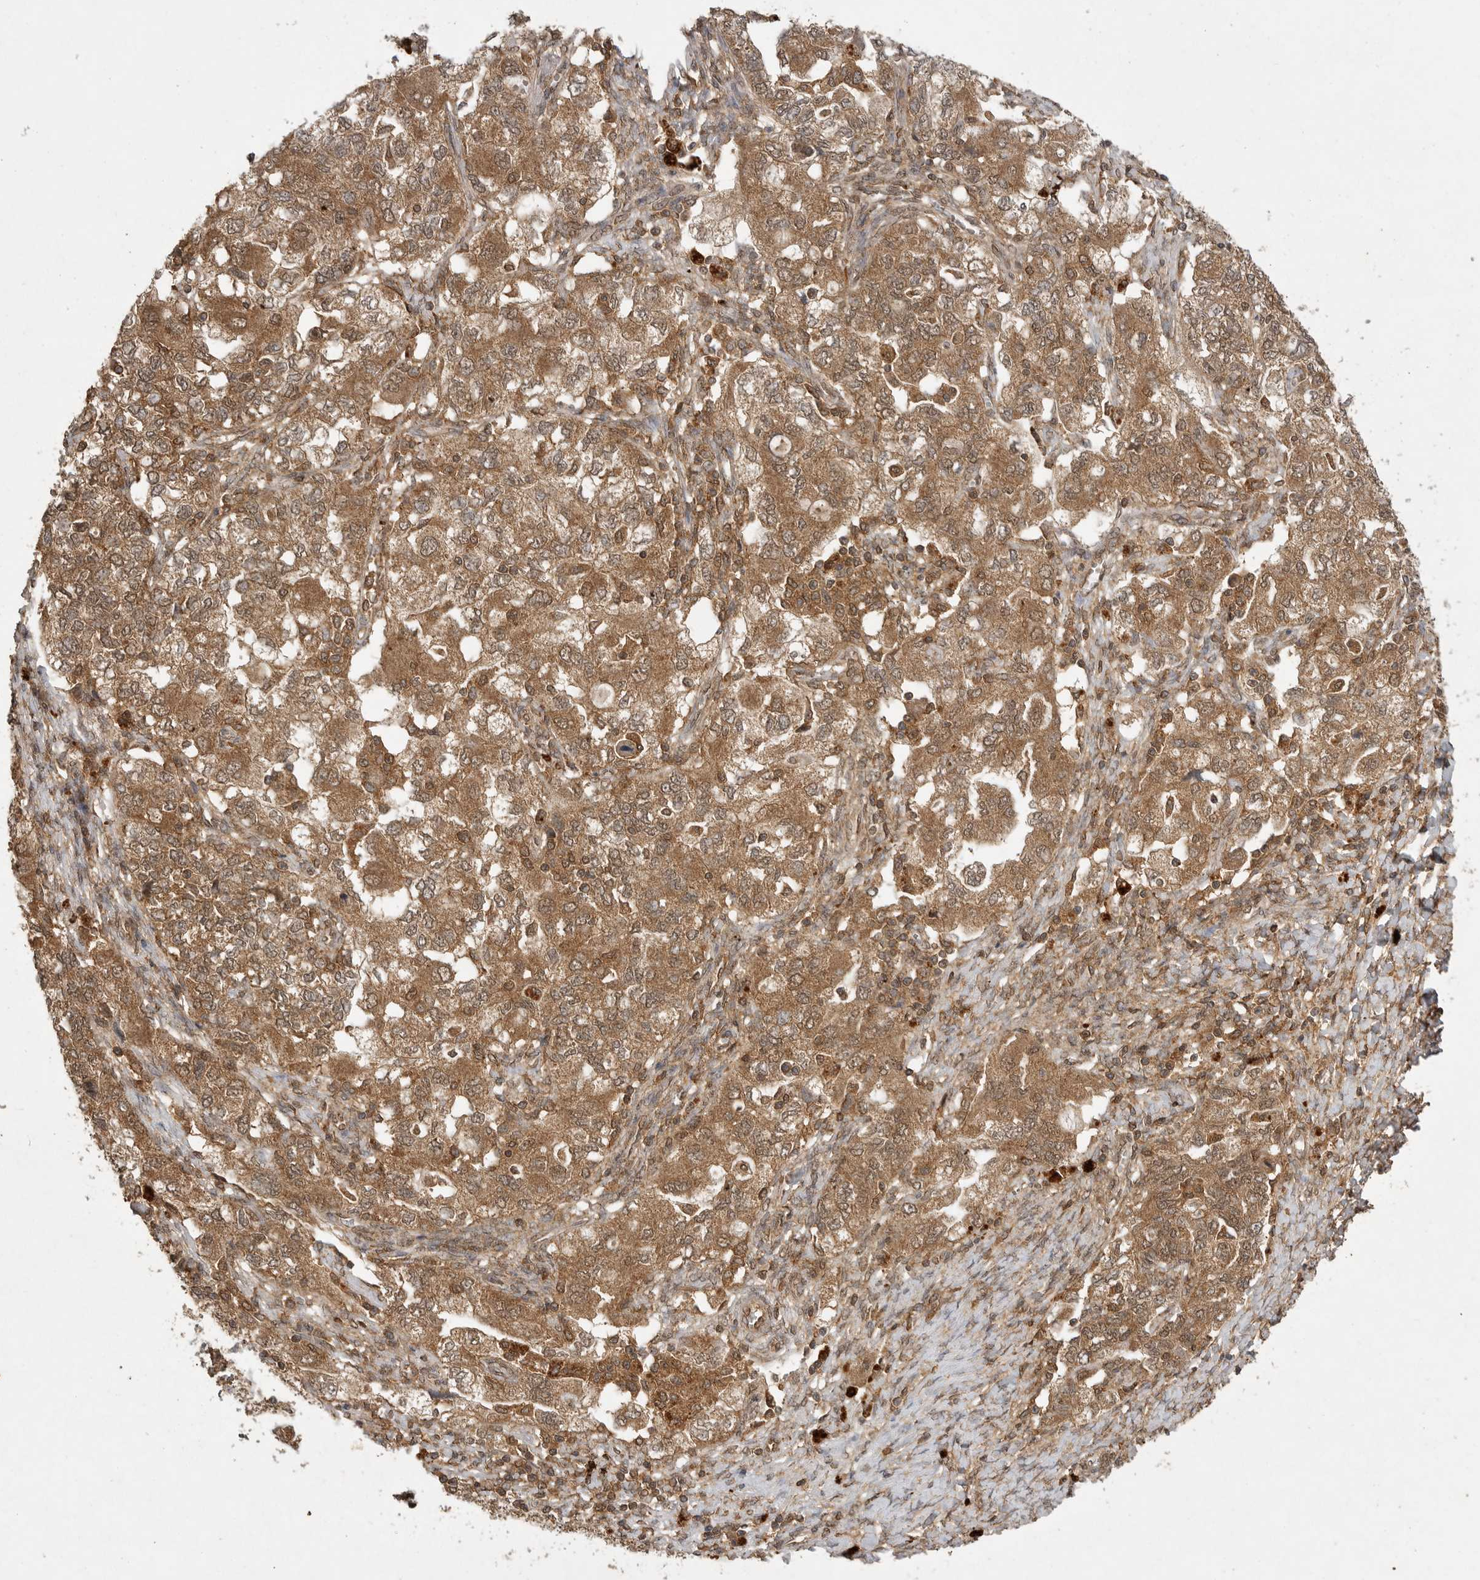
{"staining": {"intensity": "moderate", "quantity": ">75%", "location": "cytoplasmic/membranous"}, "tissue": "ovarian cancer", "cell_type": "Tumor cells", "image_type": "cancer", "snomed": [{"axis": "morphology", "description": "Carcinoma, NOS"}, {"axis": "morphology", "description": "Cystadenocarcinoma, serous, NOS"}, {"axis": "topography", "description": "Ovary"}], "caption": "Ovarian carcinoma tissue shows moderate cytoplasmic/membranous staining in about >75% of tumor cells, visualized by immunohistochemistry. The protein is stained brown, and the nuclei are stained in blue (DAB (3,3'-diaminobenzidine) IHC with brightfield microscopy, high magnification).", "gene": "ICOSLG", "patient": {"sex": "female", "age": 69}}